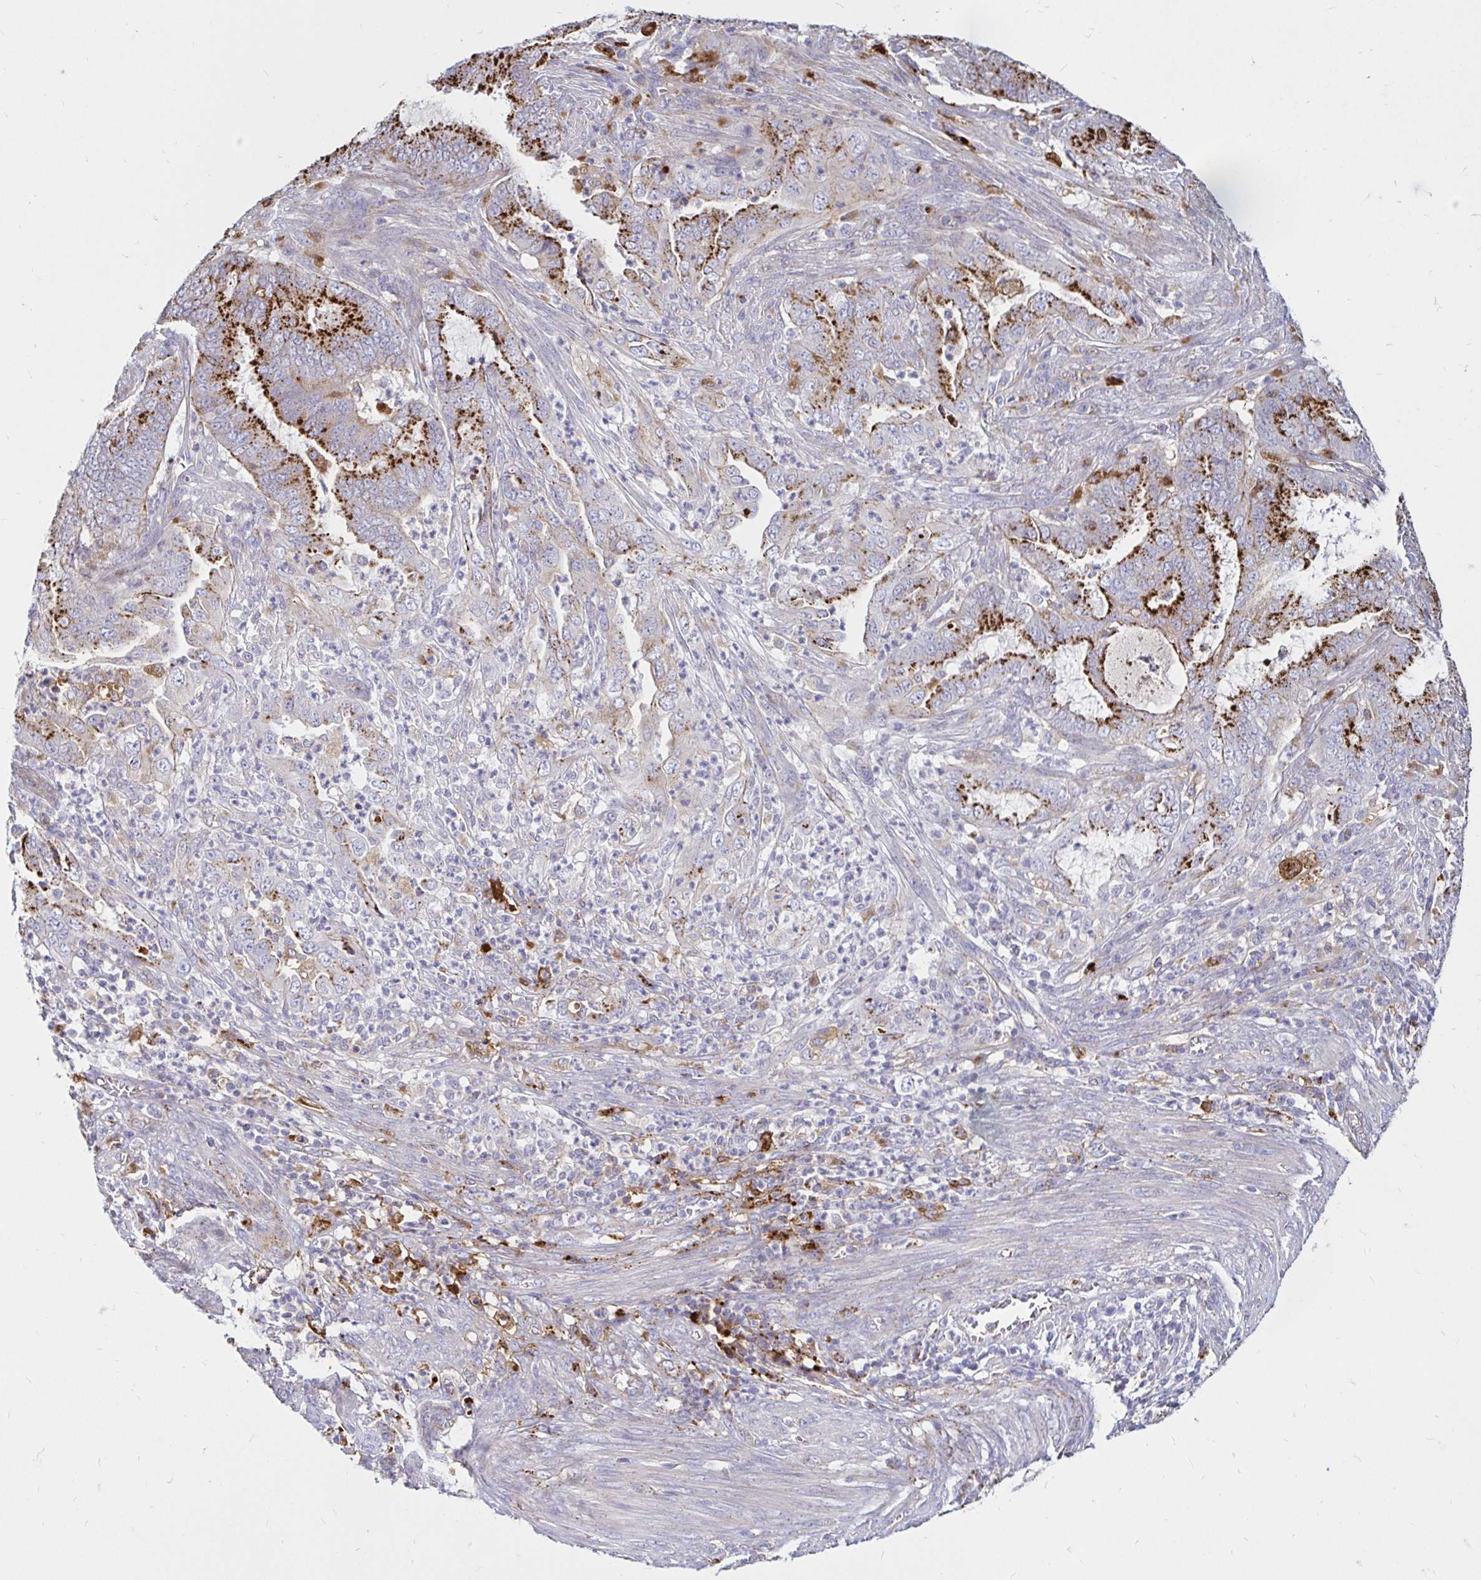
{"staining": {"intensity": "strong", "quantity": "25%-75%", "location": "cytoplasmic/membranous"}, "tissue": "endometrial cancer", "cell_type": "Tumor cells", "image_type": "cancer", "snomed": [{"axis": "morphology", "description": "Adenocarcinoma, NOS"}, {"axis": "topography", "description": "Endometrium"}], "caption": "Tumor cells show high levels of strong cytoplasmic/membranous staining in approximately 25%-75% of cells in human adenocarcinoma (endometrial).", "gene": "FUCA1", "patient": {"sex": "female", "age": 51}}